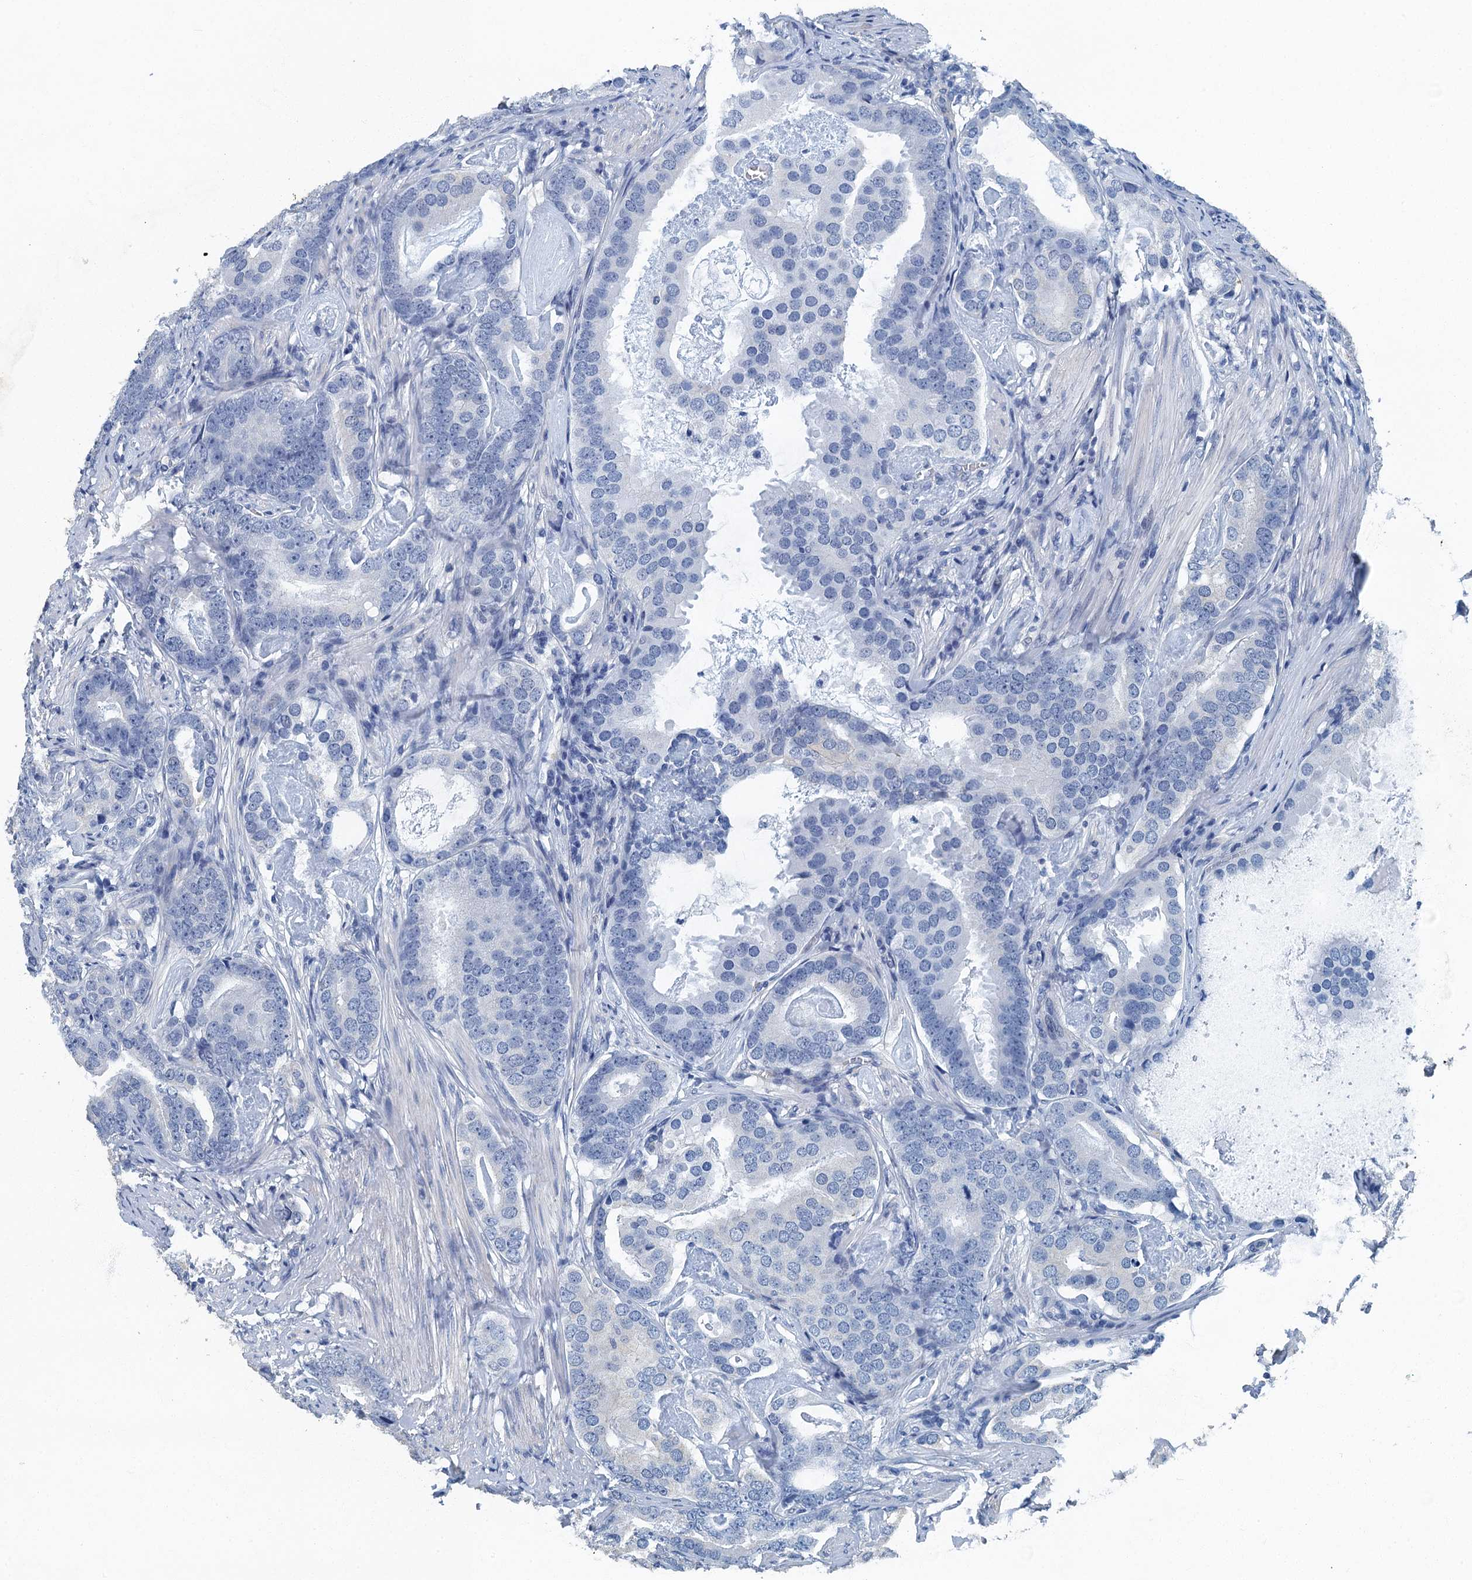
{"staining": {"intensity": "negative", "quantity": "none", "location": "none"}, "tissue": "prostate cancer", "cell_type": "Tumor cells", "image_type": "cancer", "snomed": [{"axis": "morphology", "description": "Adenocarcinoma, Low grade"}, {"axis": "topography", "description": "Prostate"}], "caption": "Immunohistochemistry histopathology image of neoplastic tissue: human prostate cancer stained with DAB (3,3'-diaminobenzidine) reveals no significant protein positivity in tumor cells.", "gene": "GADL1", "patient": {"sex": "male", "age": 71}}